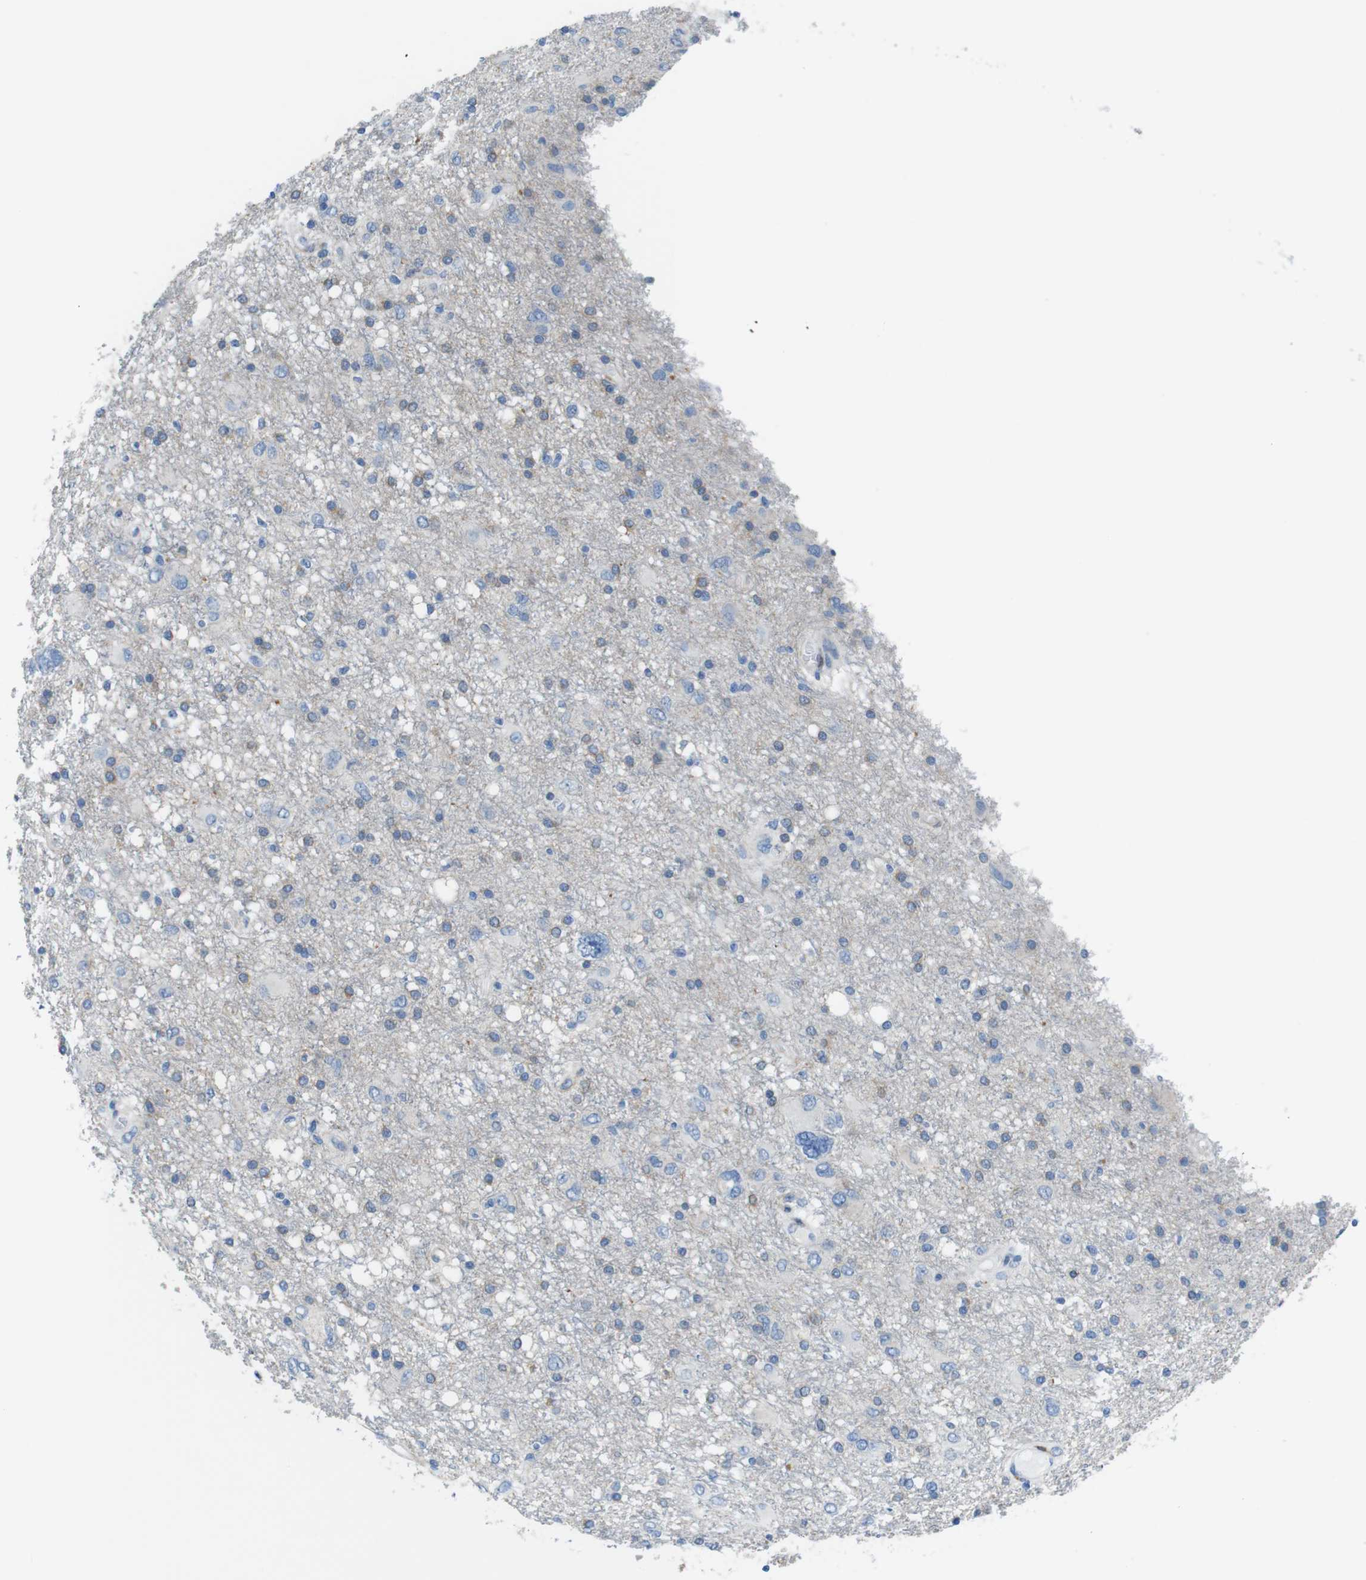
{"staining": {"intensity": "weak", "quantity": "<25%", "location": "cytoplasmic/membranous"}, "tissue": "glioma", "cell_type": "Tumor cells", "image_type": "cancer", "snomed": [{"axis": "morphology", "description": "Glioma, malignant, High grade"}, {"axis": "topography", "description": "Brain"}], "caption": "Human malignant high-grade glioma stained for a protein using immunohistochemistry reveals no expression in tumor cells.", "gene": "CLMN", "patient": {"sex": "female", "age": 59}}